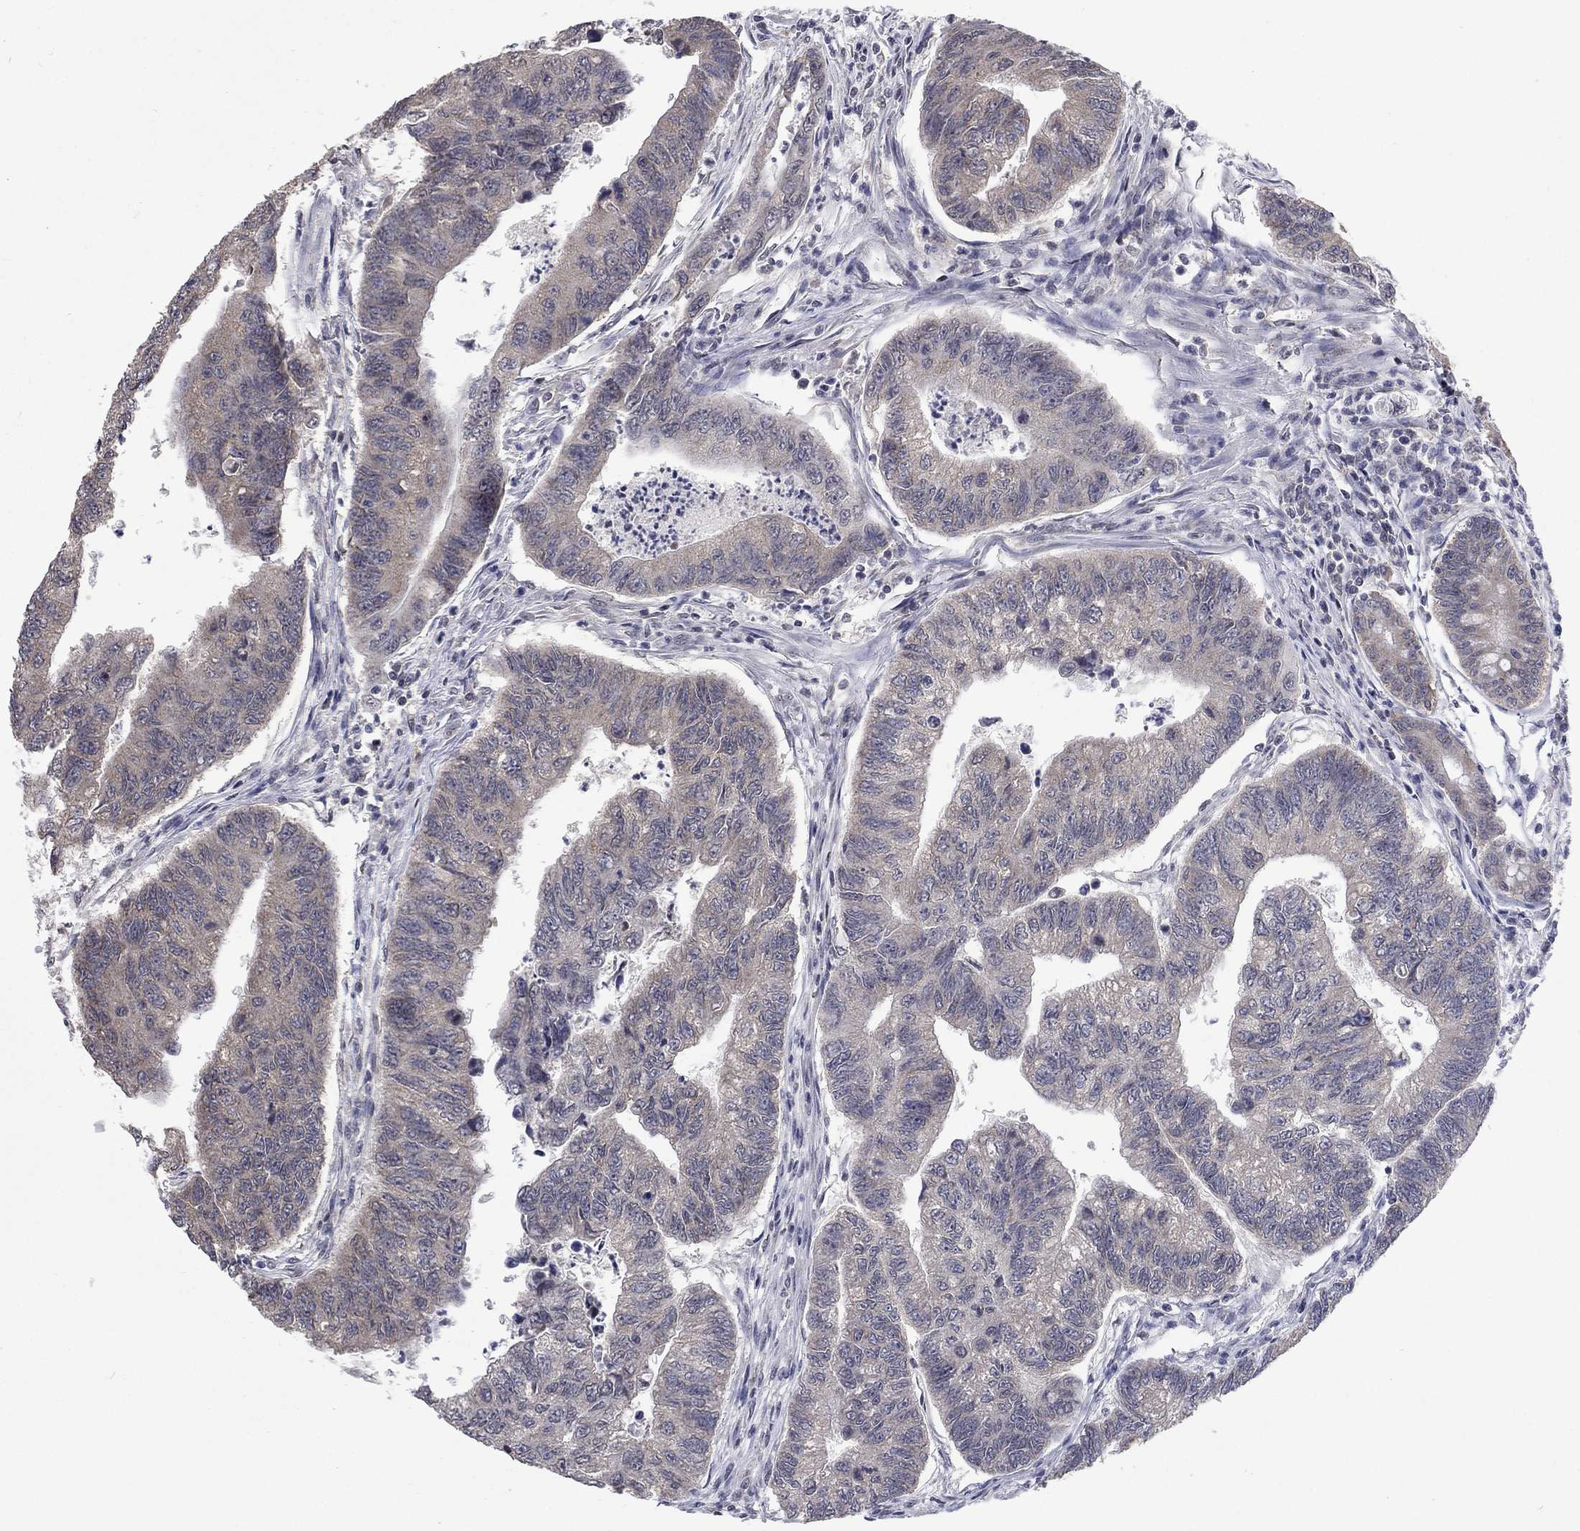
{"staining": {"intensity": "weak", "quantity": "<25%", "location": "cytoplasmic/membranous"}, "tissue": "colorectal cancer", "cell_type": "Tumor cells", "image_type": "cancer", "snomed": [{"axis": "morphology", "description": "Adenocarcinoma, NOS"}, {"axis": "topography", "description": "Colon"}], "caption": "Tumor cells show no significant protein staining in colorectal cancer (adenocarcinoma).", "gene": "SPATA33", "patient": {"sex": "female", "age": 65}}